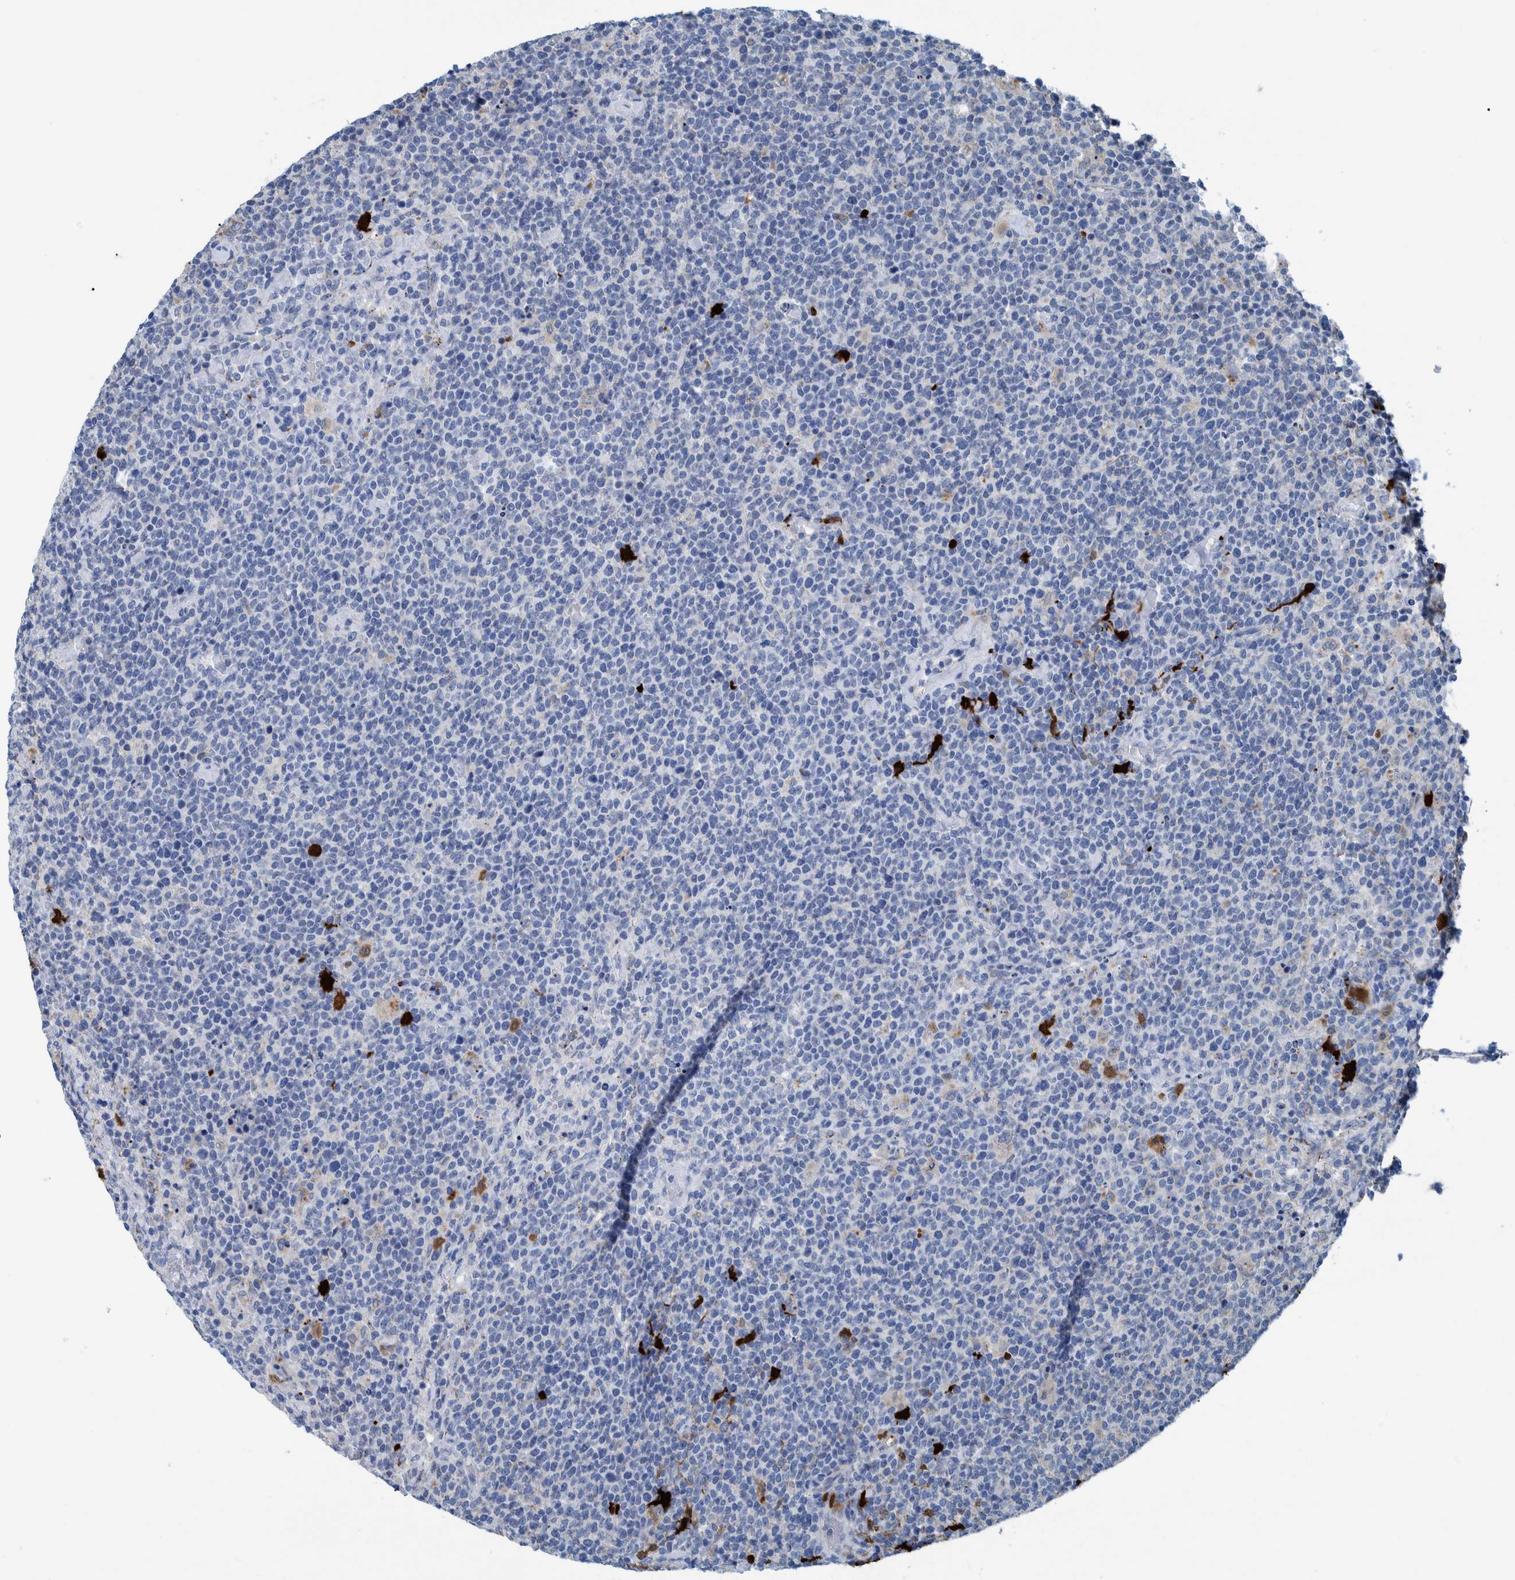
{"staining": {"intensity": "negative", "quantity": "none", "location": "none"}, "tissue": "lymphoma", "cell_type": "Tumor cells", "image_type": "cancer", "snomed": [{"axis": "morphology", "description": "Malignant lymphoma, non-Hodgkin's type, High grade"}, {"axis": "topography", "description": "Lymph node"}], "caption": "Malignant lymphoma, non-Hodgkin's type (high-grade) was stained to show a protein in brown. There is no significant positivity in tumor cells. (Stains: DAB IHC with hematoxylin counter stain, Microscopy: brightfield microscopy at high magnification).", "gene": "IDO1", "patient": {"sex": "male", "age": 61}}